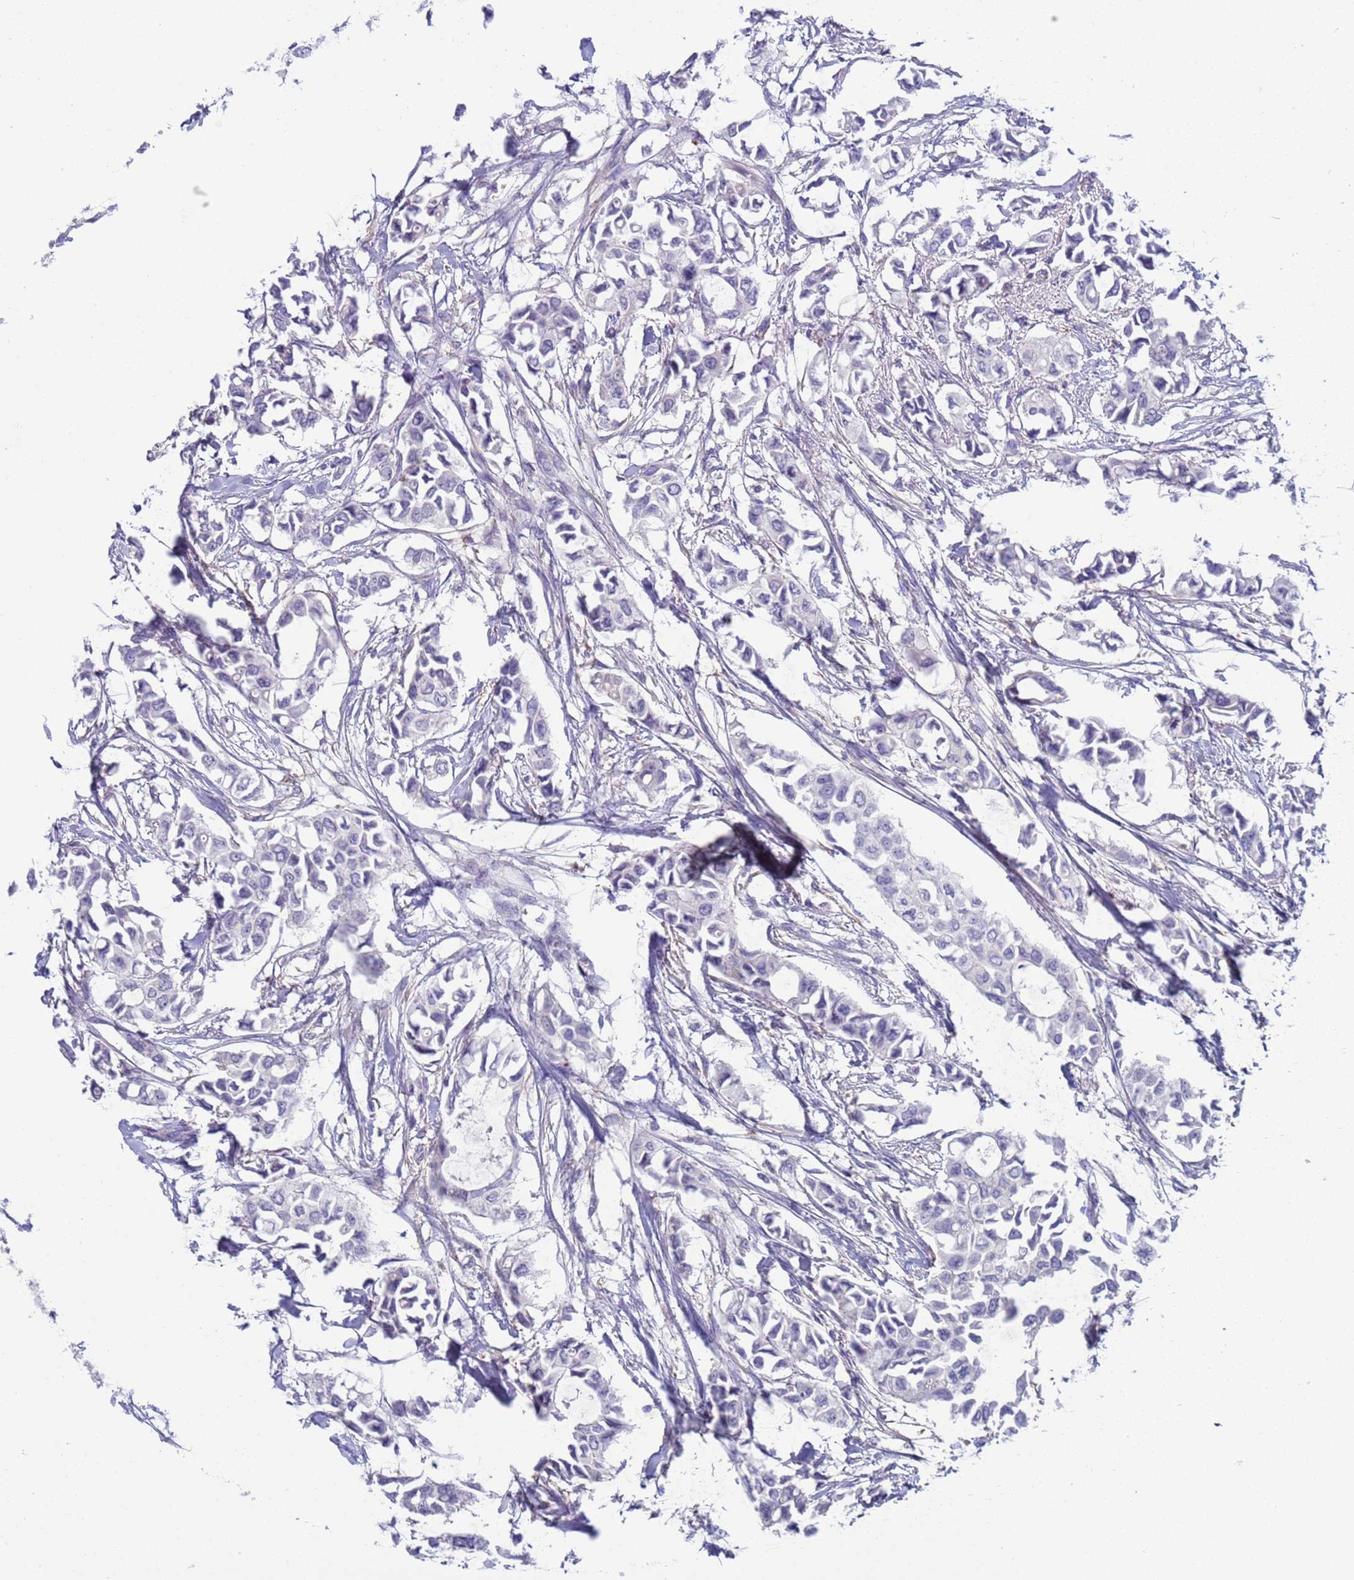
{"staining": {"intensity": "negative", "quantity": "none", "location": "none"}, "tissue": "breast cancer", "cell_type": "Tumor cells", "image_type": "cancer", "snomed": [{"axis": "morphology", "description": "Duct carcinoma"}, {"axis": "topography", "description": "Breast"}], "caption": "A high-resolution histopathology image shows immunohistochemistry staining of breast cancer (invasive ductal carcinoma), which exhibits no significant positivity in tumor cells.", "gene": "KBTBD3", "patient": {"sex": "female", "age": 41}}